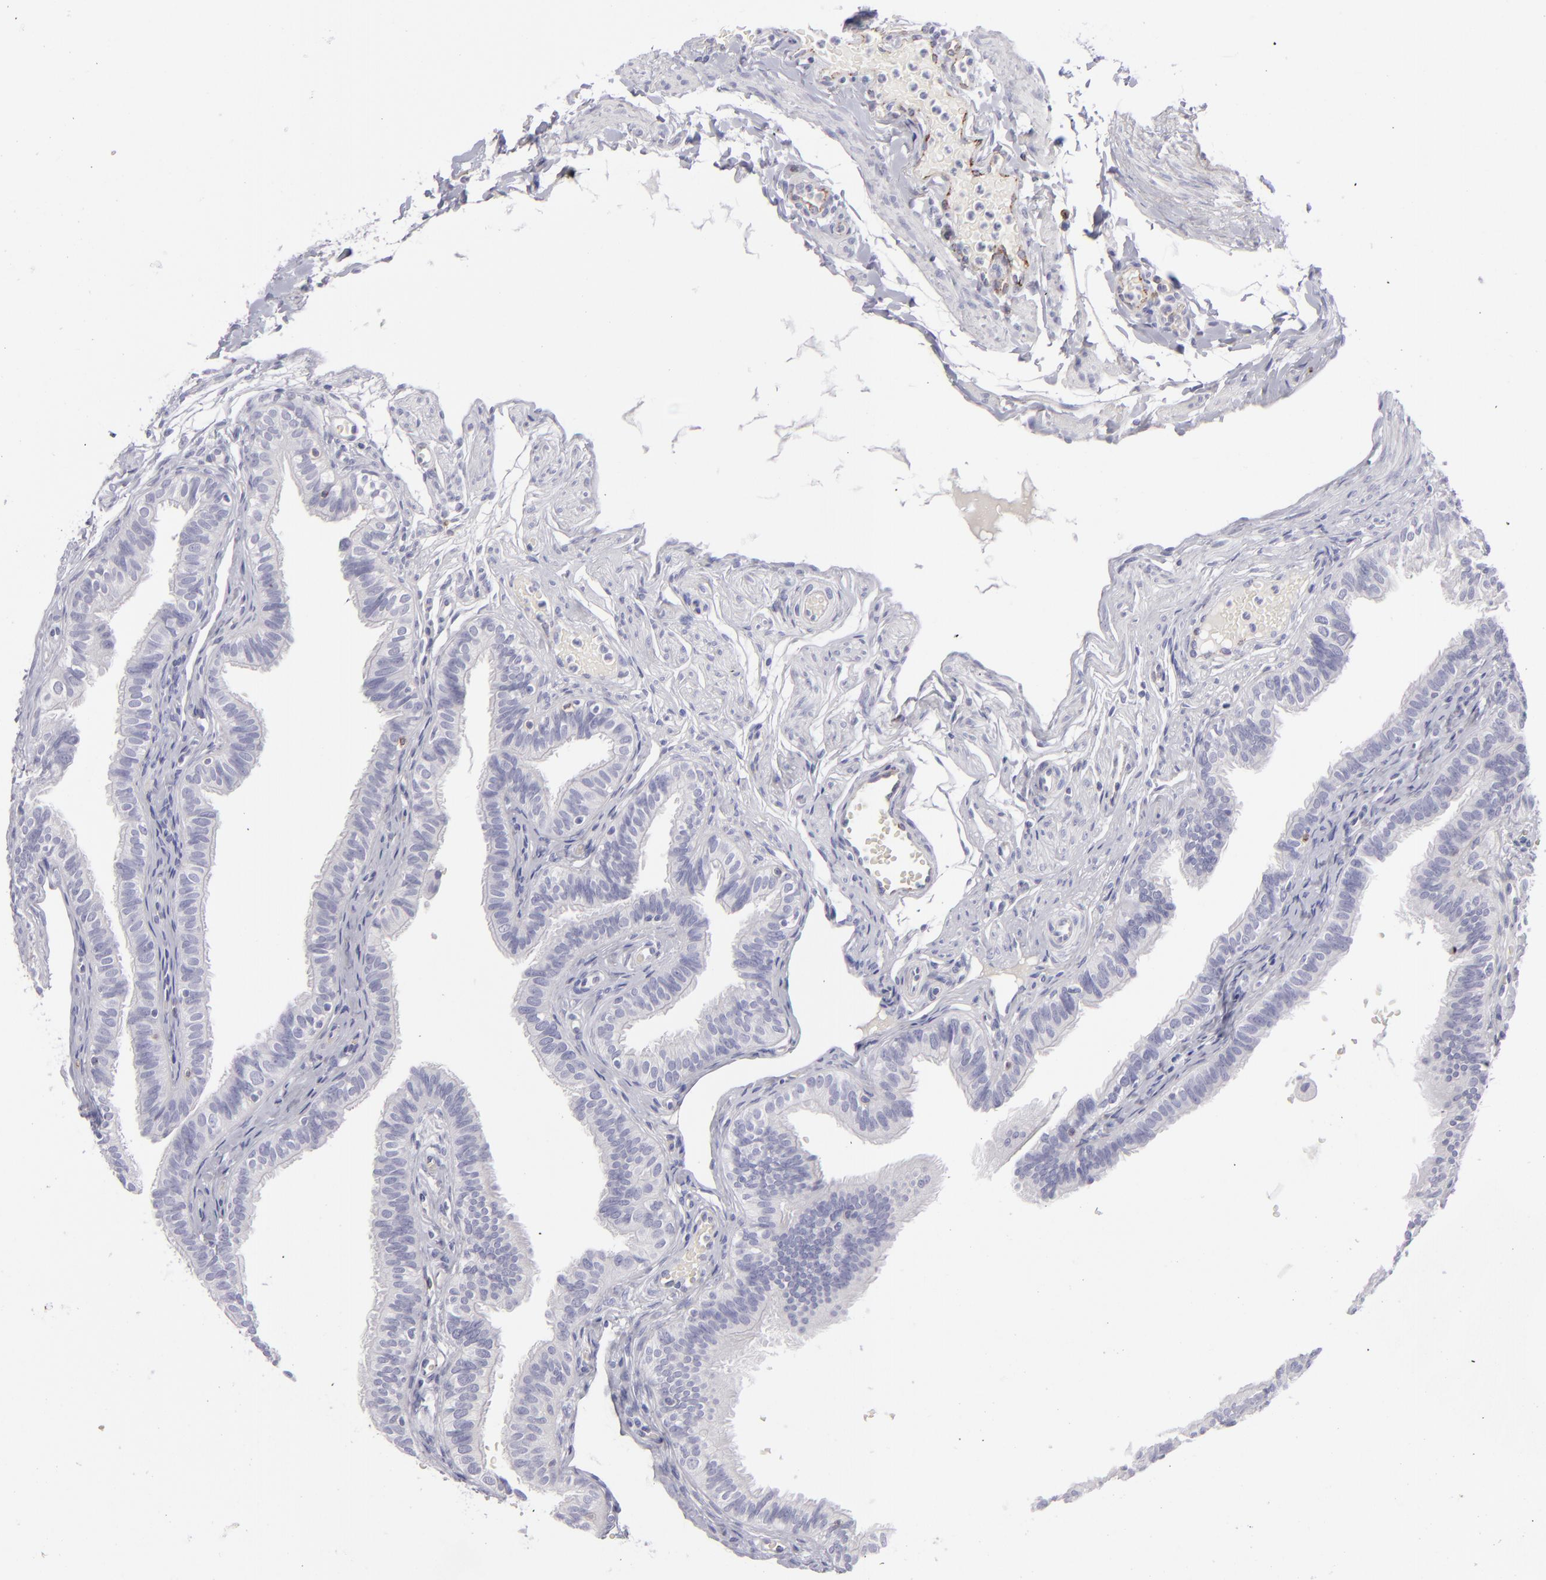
{"staining": {"intensity": "negative", "quantity": "none", "location": "none"}, "tissue": "fallopian tube", "cell_type": "Glandular cells", "image_type": "normal", "snomed": [{"axis": "morphology", "description": "Normal tissue, NOS"}, {"axis": "morphology", "description": "Dermoid, NOS"}, {"axis": "topography", "description": "Fallopian tube"}], "caption": "Immunohistochemical staining of benign fallopian tube shows no significant expression in glandular cells. (DAB (3,3'-diaminobenzidine) IHC visualized using brightfield microscopy, high magnification).", "gene": "CD27", "patient": {"sex": "female", "age": 33}}